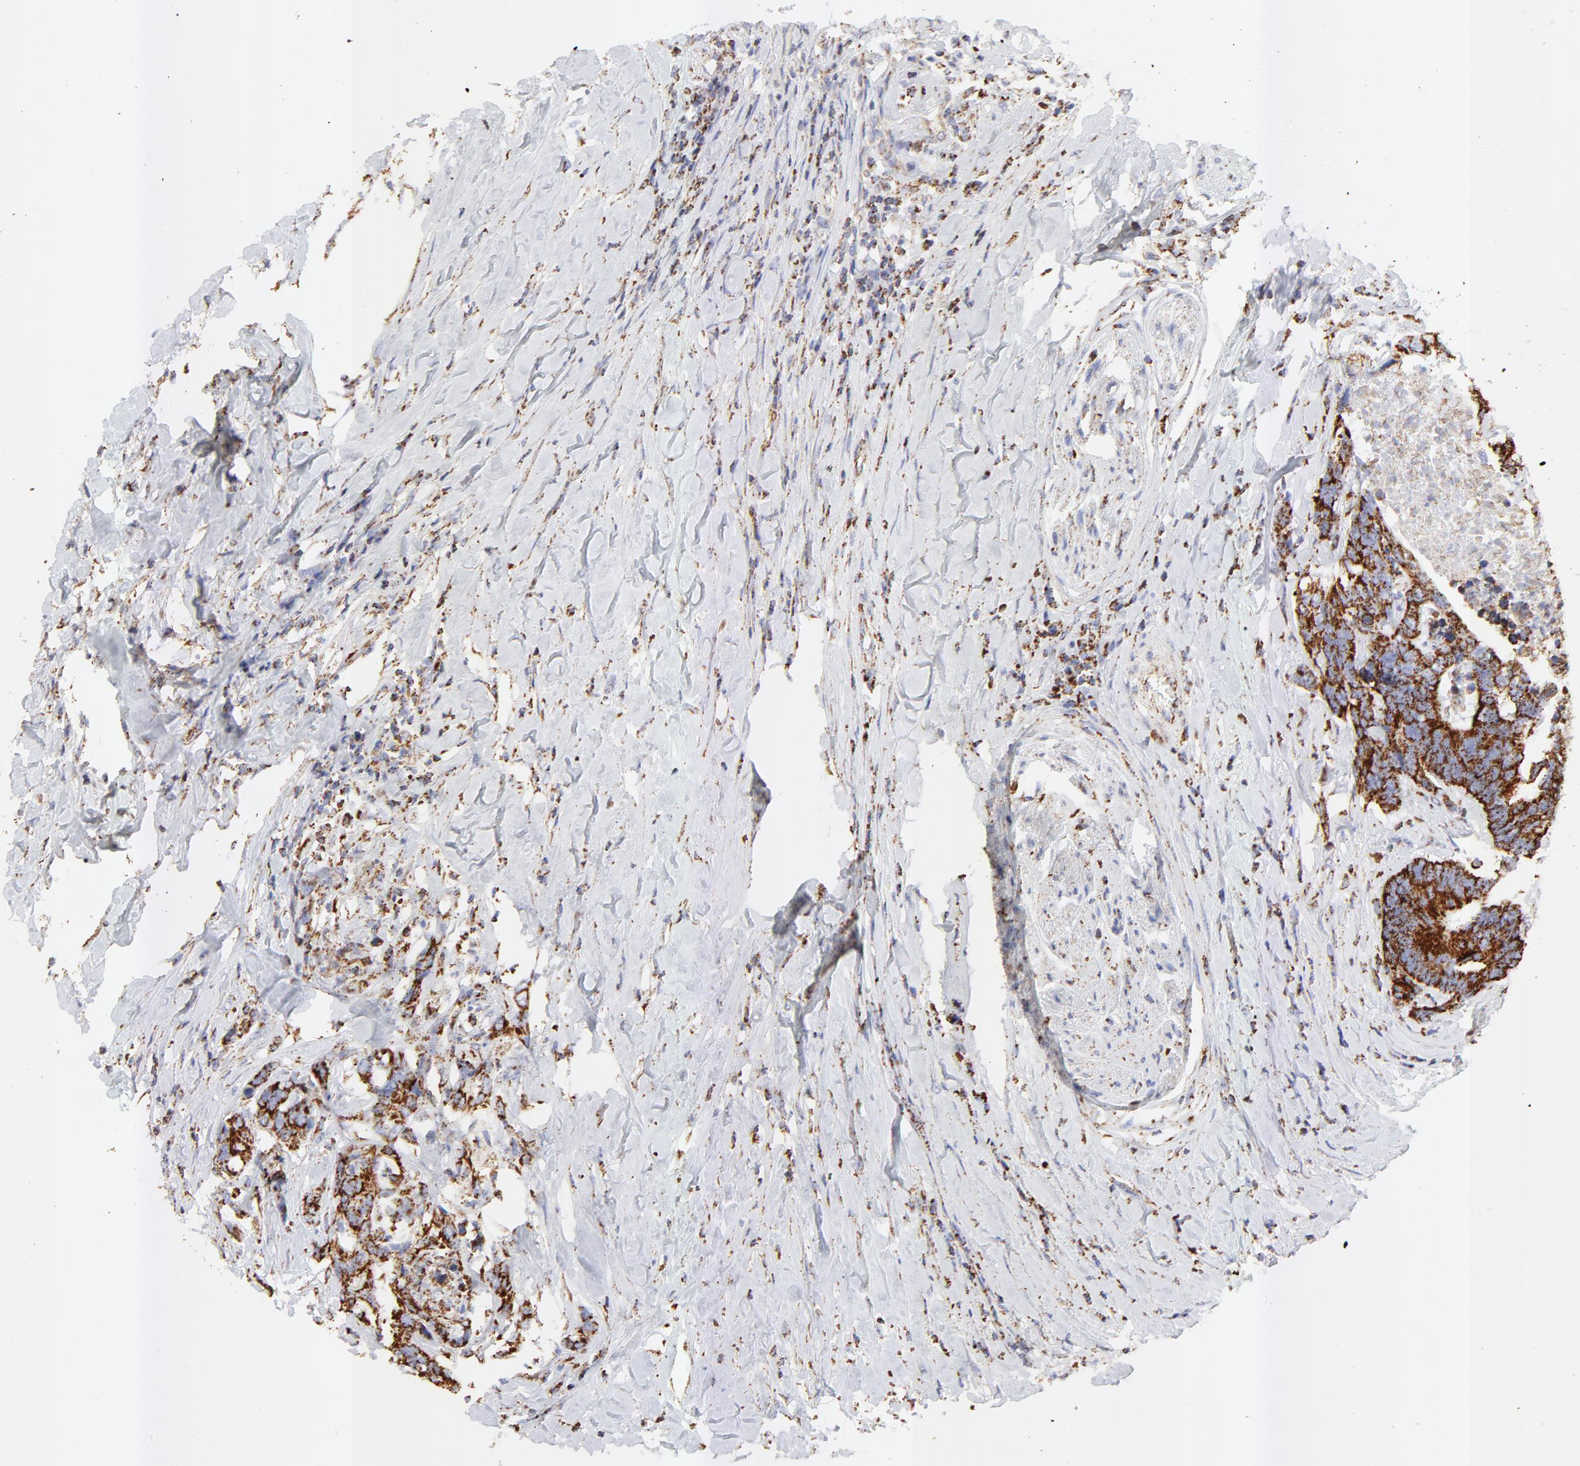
{"staining": {"intensity": "strong", "quantity": ">75%", "location": "cytoplasmic/membranous"}, "tissue": "colorectal cancer", "cell_type": "Tumor cells", "image_type": "cancer", "snomed": [{"axis": "morphology", "description": "Adenocarcinoma, NOS"}, {"axis": "topography", "description": "Rectum"}], "caption": "A photomicrograph of colorectal cancer stained for a protein shows strong cytoplasmic/membranous brown staining in tumor cells.", "gene": "COX4I1", "patient": {"sex": "male", "age": 55}}